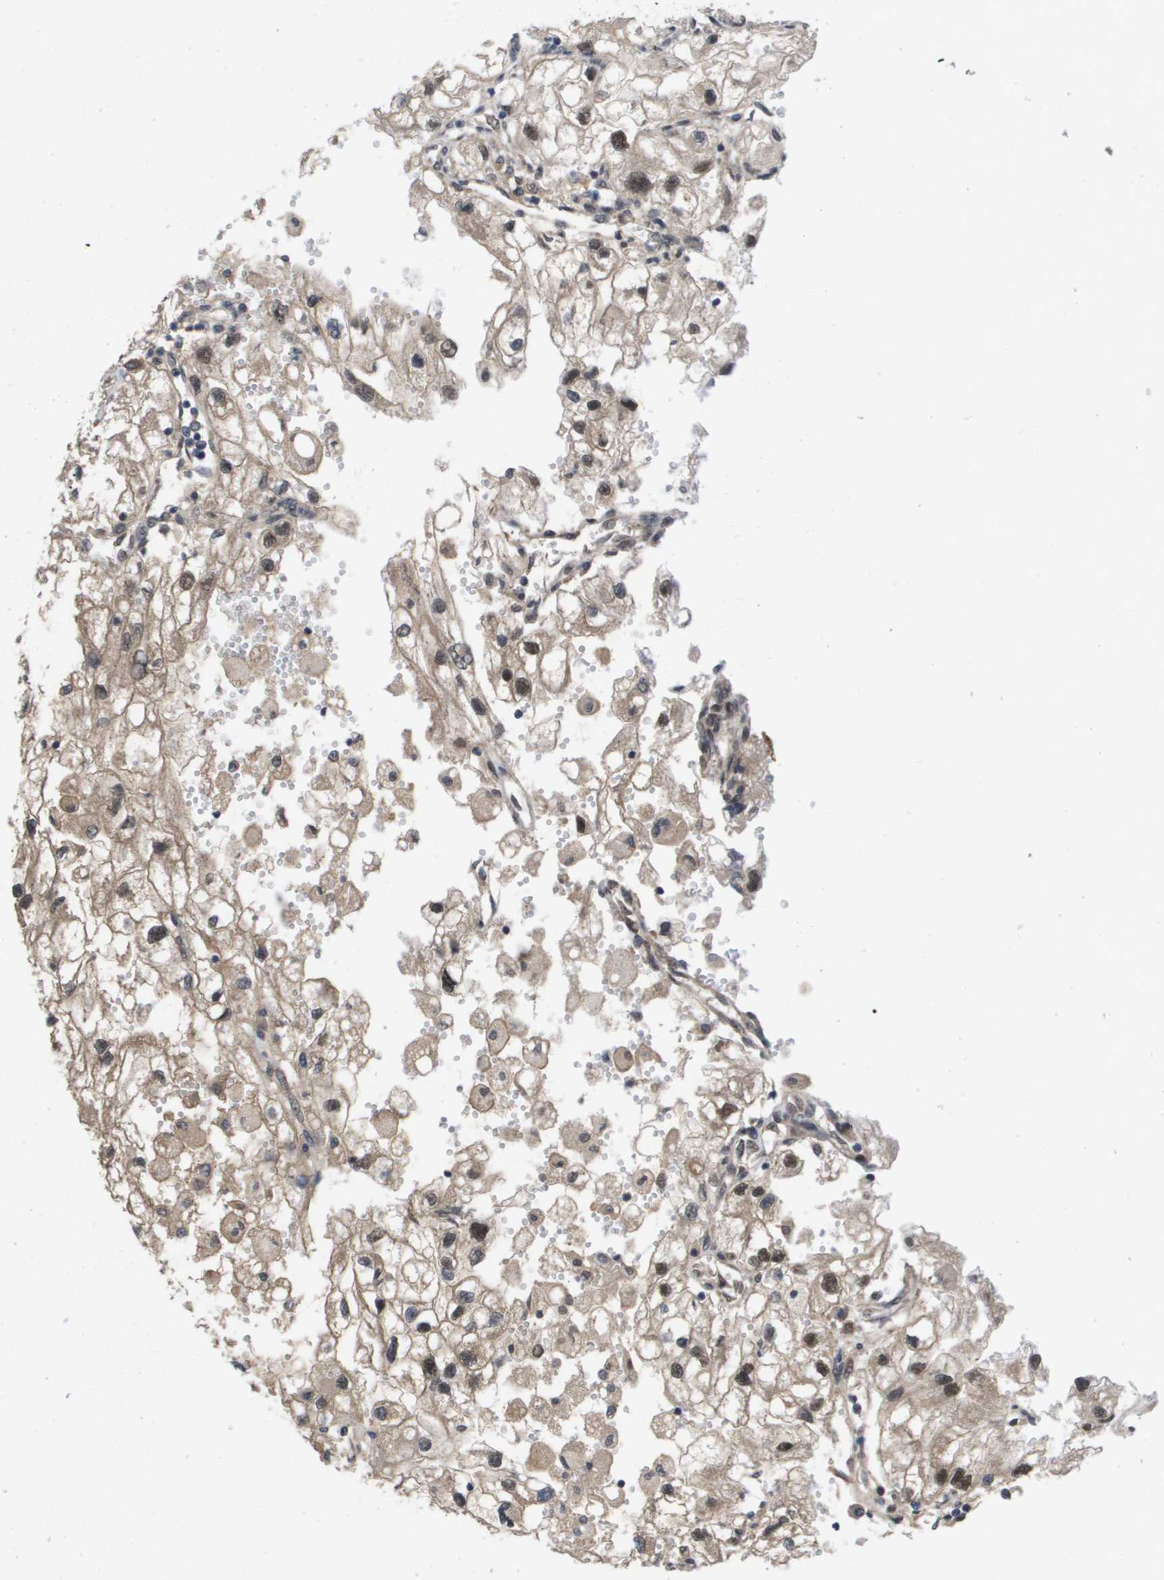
{"staining": {"intensity": "moderate", "quantity": "<25%", "location": "cytoplasmic/membranous,nuclear"}, "tissue": "renal cancer", "cell_type": "Tumor cells", "image_type": "cancer", "snomed": [{"axis": "morphology", "description": "Adenocarcinoma, NOS"}, {"axis": "topography", "description": "Kidney"}], "caption": "About <25% of tumor cells in human adenocarcinoma (renal) display moderate cytoplasmic/membranous and nuclear protein staining as visualized by brown immunohistochemical staining.", "gene": "AMBRA1", "patient": {"sex": "female", "age": 70}}